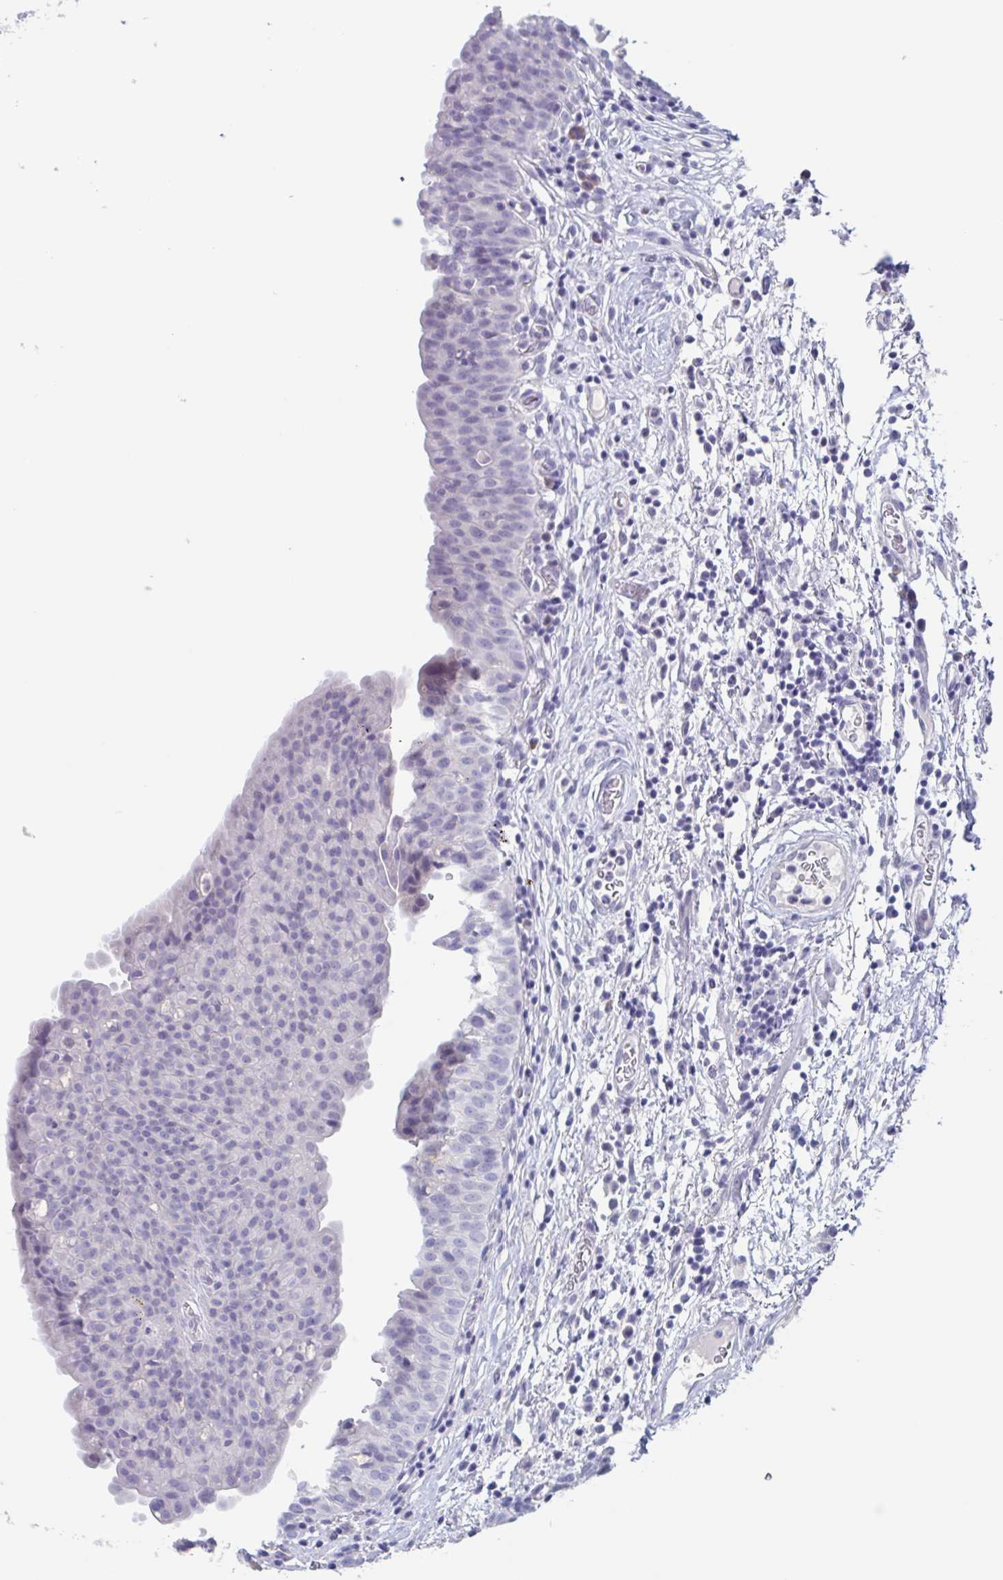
{"staining": {"intensity": "negative", "quantity": "none", "location": "none"}, "tissue": "urinary bladder", "cell_type": "Urothelial cells", "image_type": "normal", "snomed": [{"axis": "morphology", "description": "Normal tissue, NOS"}, {"axis": "morphology", "description": "Inflammation, NOS"}, {"axis": "topography", "description": "Urinary bladder"}], "caption": "Micrograph shows no protein positivity in urothelial cells of unremarkable urinary bladder.", "gene": "NOXRED1", "patient": {"sex": "male", "age": 57}}